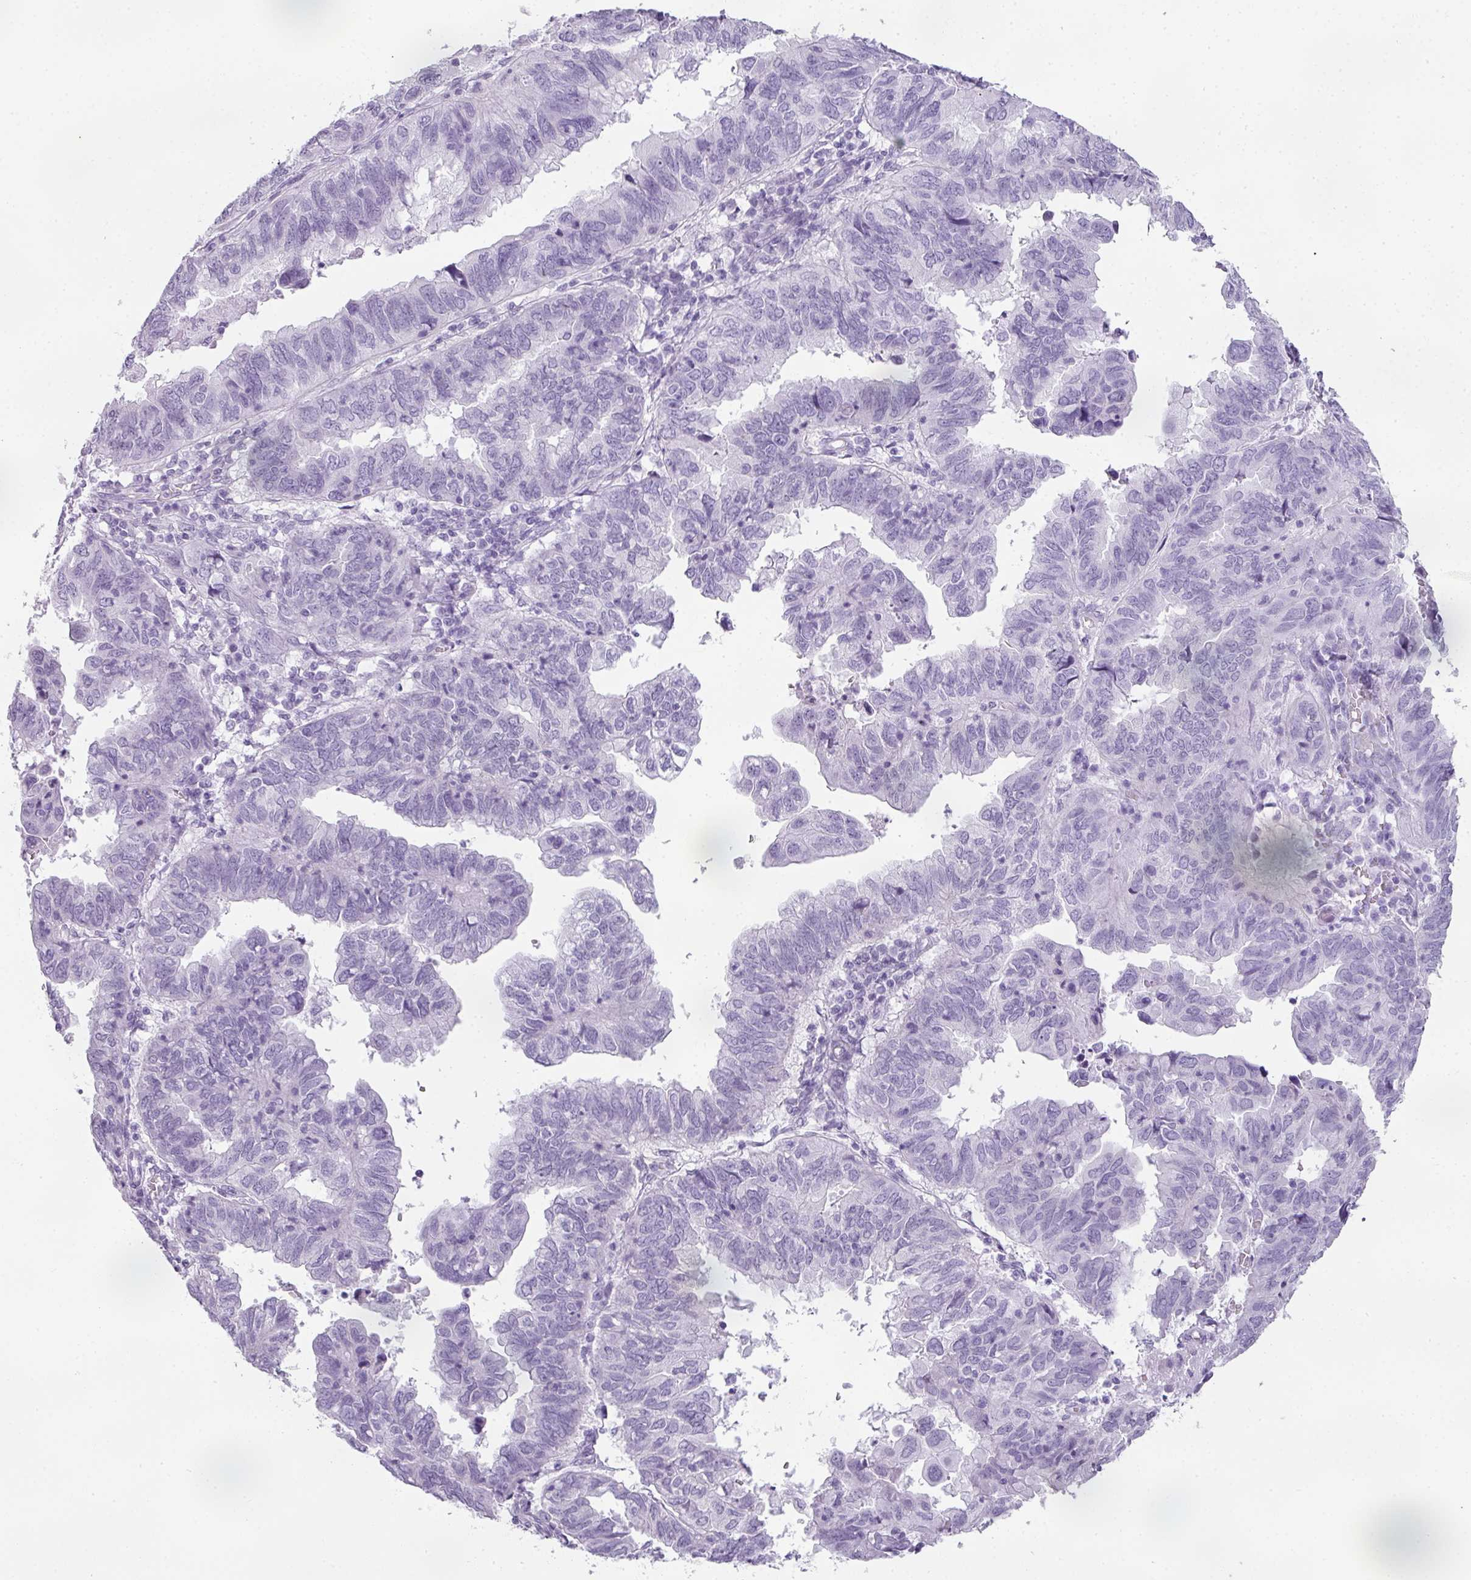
{"staining": {"intensity": "negative", "quantity": "none", "location": "none"}, "tissue": "endometrial cancer", "cell_type": "Tumor cells", "image_type": "cancer", "snomed": [{"axis": "morphology", "description": "Adenocarcinoma, NOS"}, {"axis": "topography", "description": "Uterus"}], "caption": "DAB (3,3'-diaminobenzidine) immunohistochemical staining of human endometrial cancer (adenocarcinoma) shows no significant staining in tumor cells.", "gene": "RBMY1F", "patient": {"sex": "female", "age": 77}}